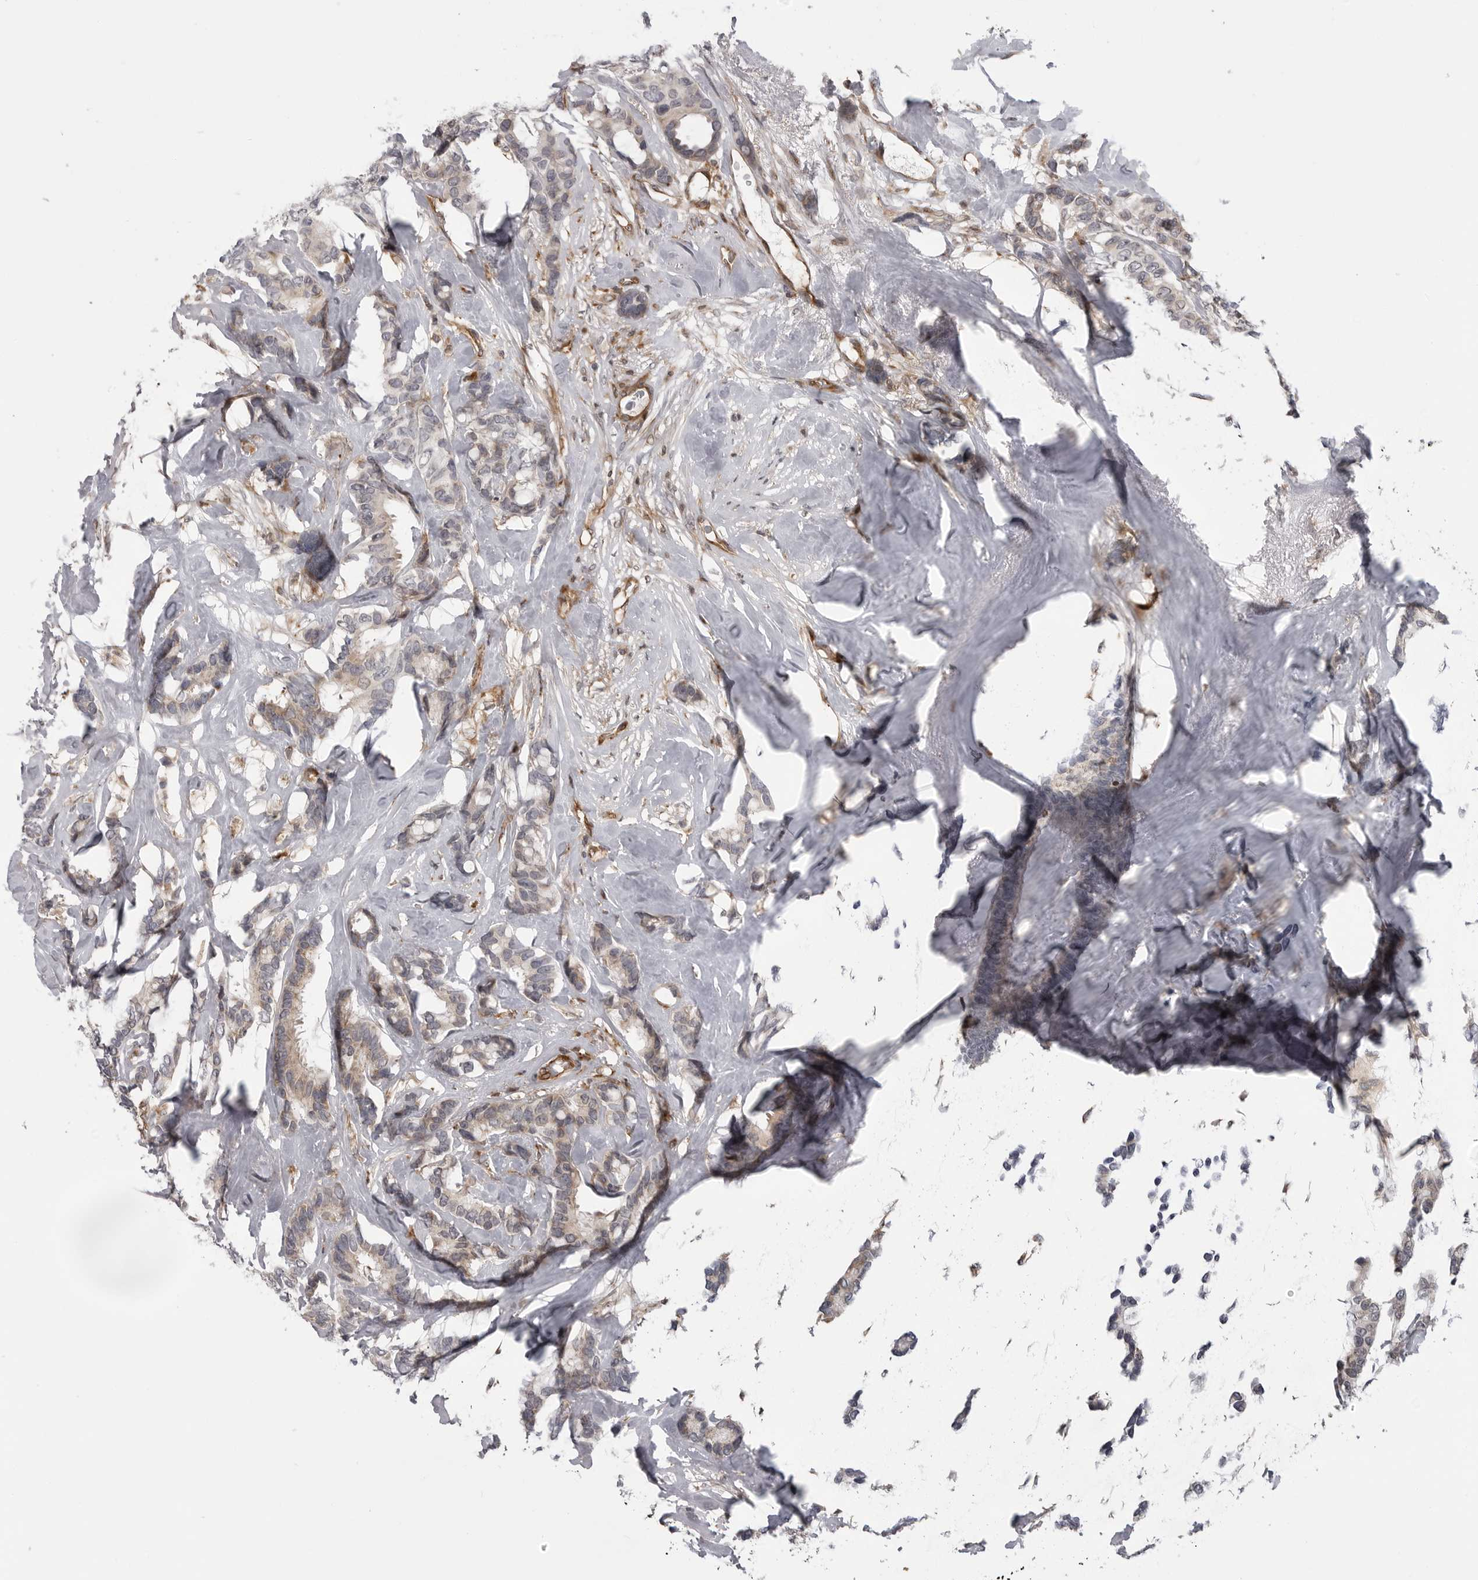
{"staining": {"intensity": "weak", "quantity": "<25%", "location": "cytoplasmic/membranous"}, "tissue": "breast cancer", "cell_type": "Tumor cells", "image_type": "cancer", "snomed": [{"axis": "morphology", "description": "Duct carcinoma"}, {"axis": "topography", "description": "Breast"}], "caption": "There is no significant staining in tumor cells of invasive ductal carcinoma (breast).", "gene": "ABL1", "patient": {"sex": "female", "age": 87}}